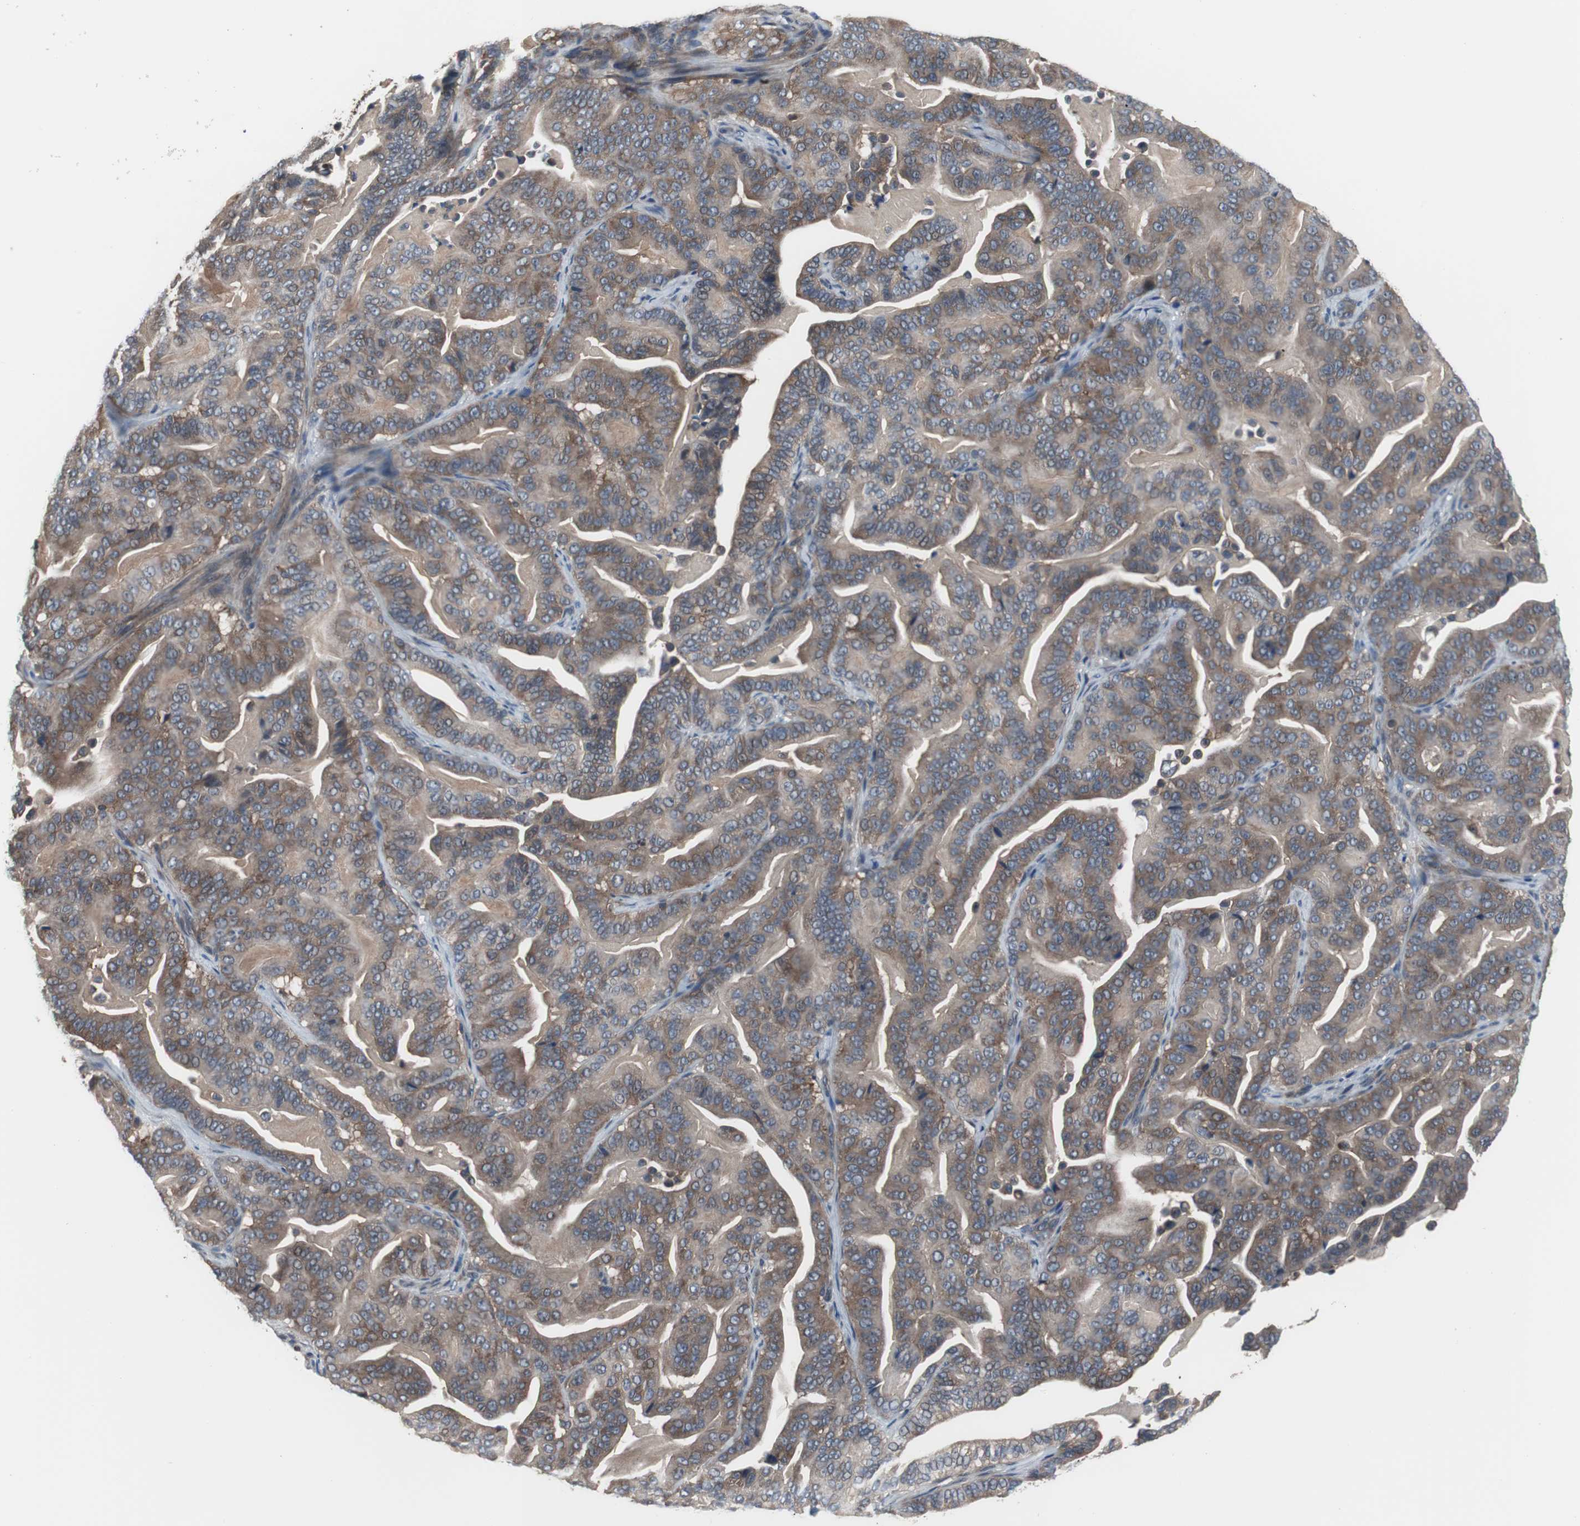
{"staining": {"intensity": "moderate", "quantity": ">75%", "location": "cytoplasmic/membranous"}, "tissue": "pancreatic cancer", "cell_type": "Tumor cells", "image_type": "cancer", "snomed": [{"axis": "morphology", "description": "Adenocarcinoma, NOS"}, {"axis": "topography", "description": "Pancreas"}], "caption": "Protein staining of pancreatic cancer tissue shows moderate cytoplasmic/membranous positivity in about >75% of tumor cells.", "gene": "PAK1", "patient": {"sex": "male", "age": 63}}